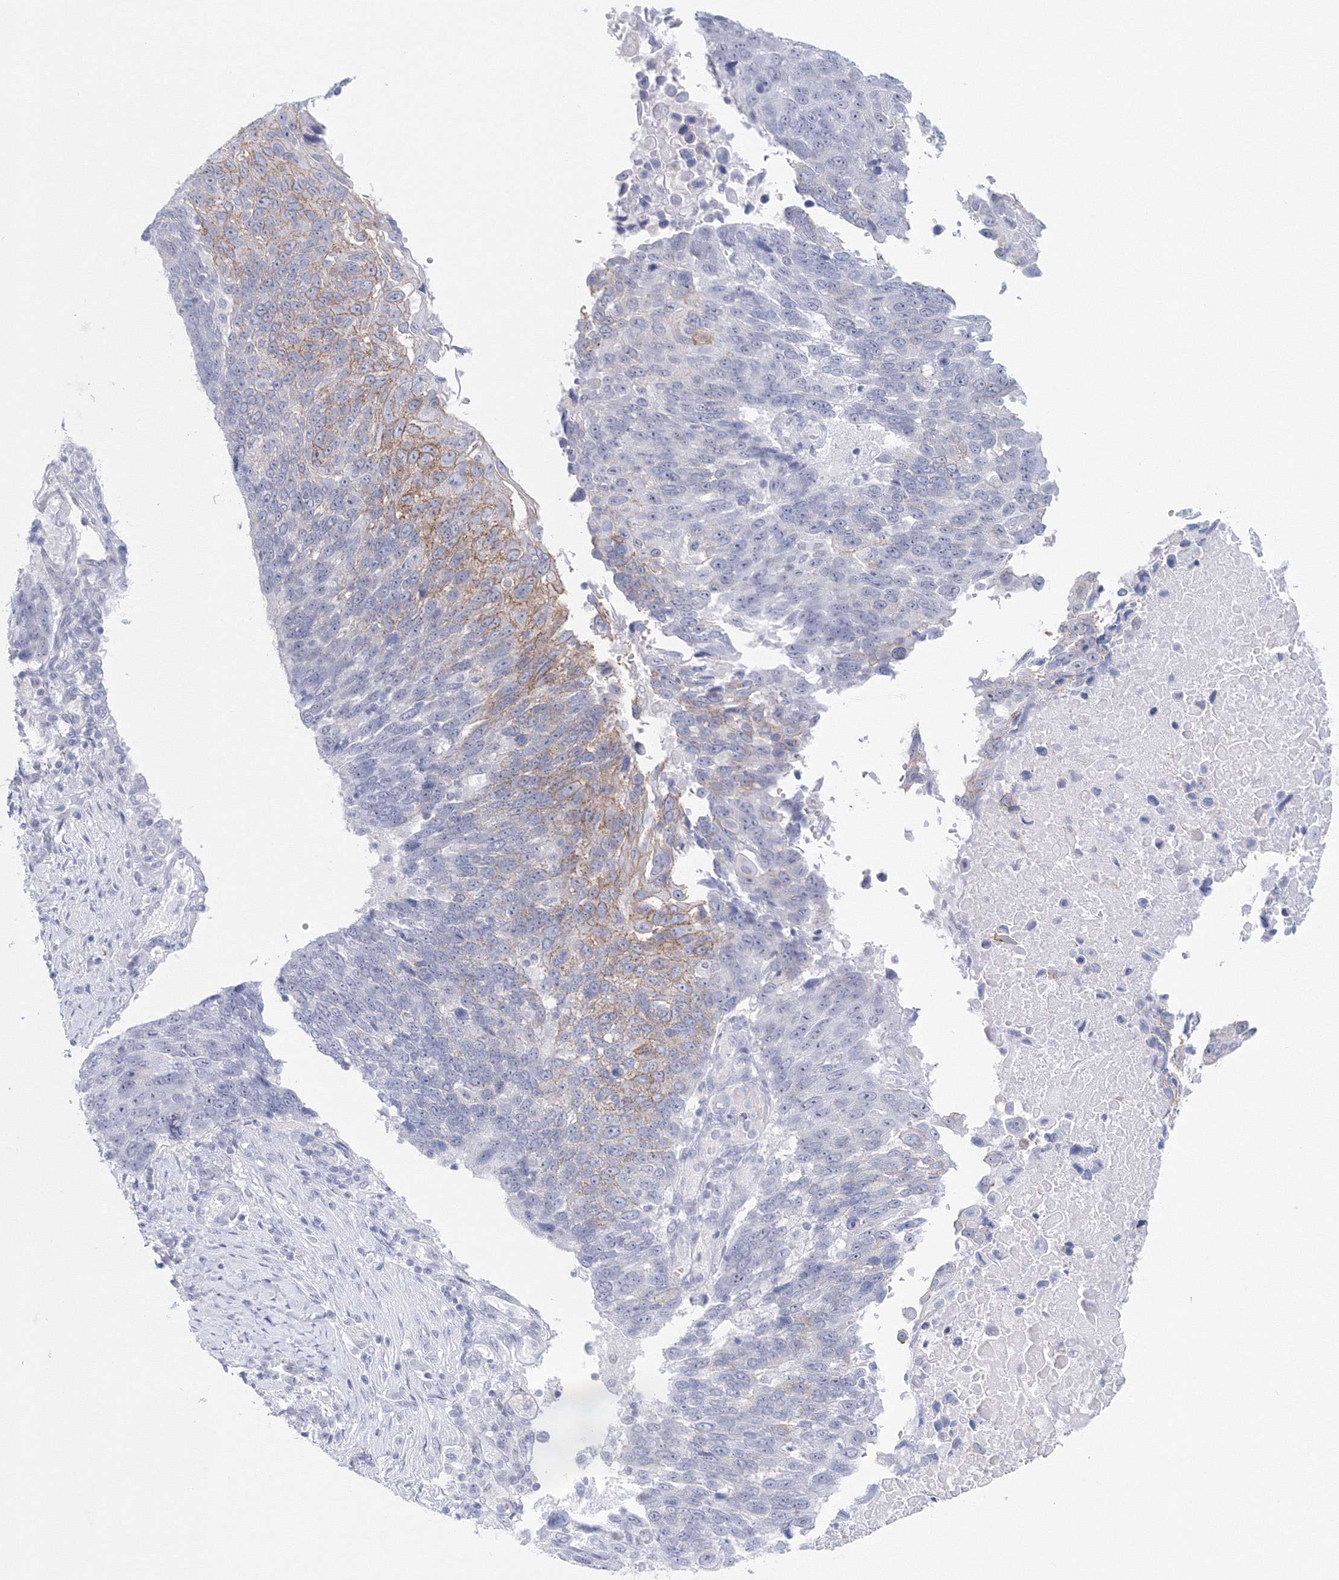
{"staining": {"intensity": "moderate", "quantity": "<25%", "location": "cytoplasmic/membranous"}, "tissue": "lung cancer", "cell_type": "Tumor cells", "image_type": "cancer", "snomed": [{"axis": "morphology", "description": "Squamous cell carcinoma, NOS"}, {"axis": "topography", "description": "Lung"}], "caption": "Immunohistochemical staining of lung cancer shows low levels of moderate cytoplasmic/membranous positivity in about <25% of tumor cells. (DAB = brown stain, brightfield microscopy at high magnification).", "gene": "VSIG1", "patient": {"sex": "male", "age": 66}}